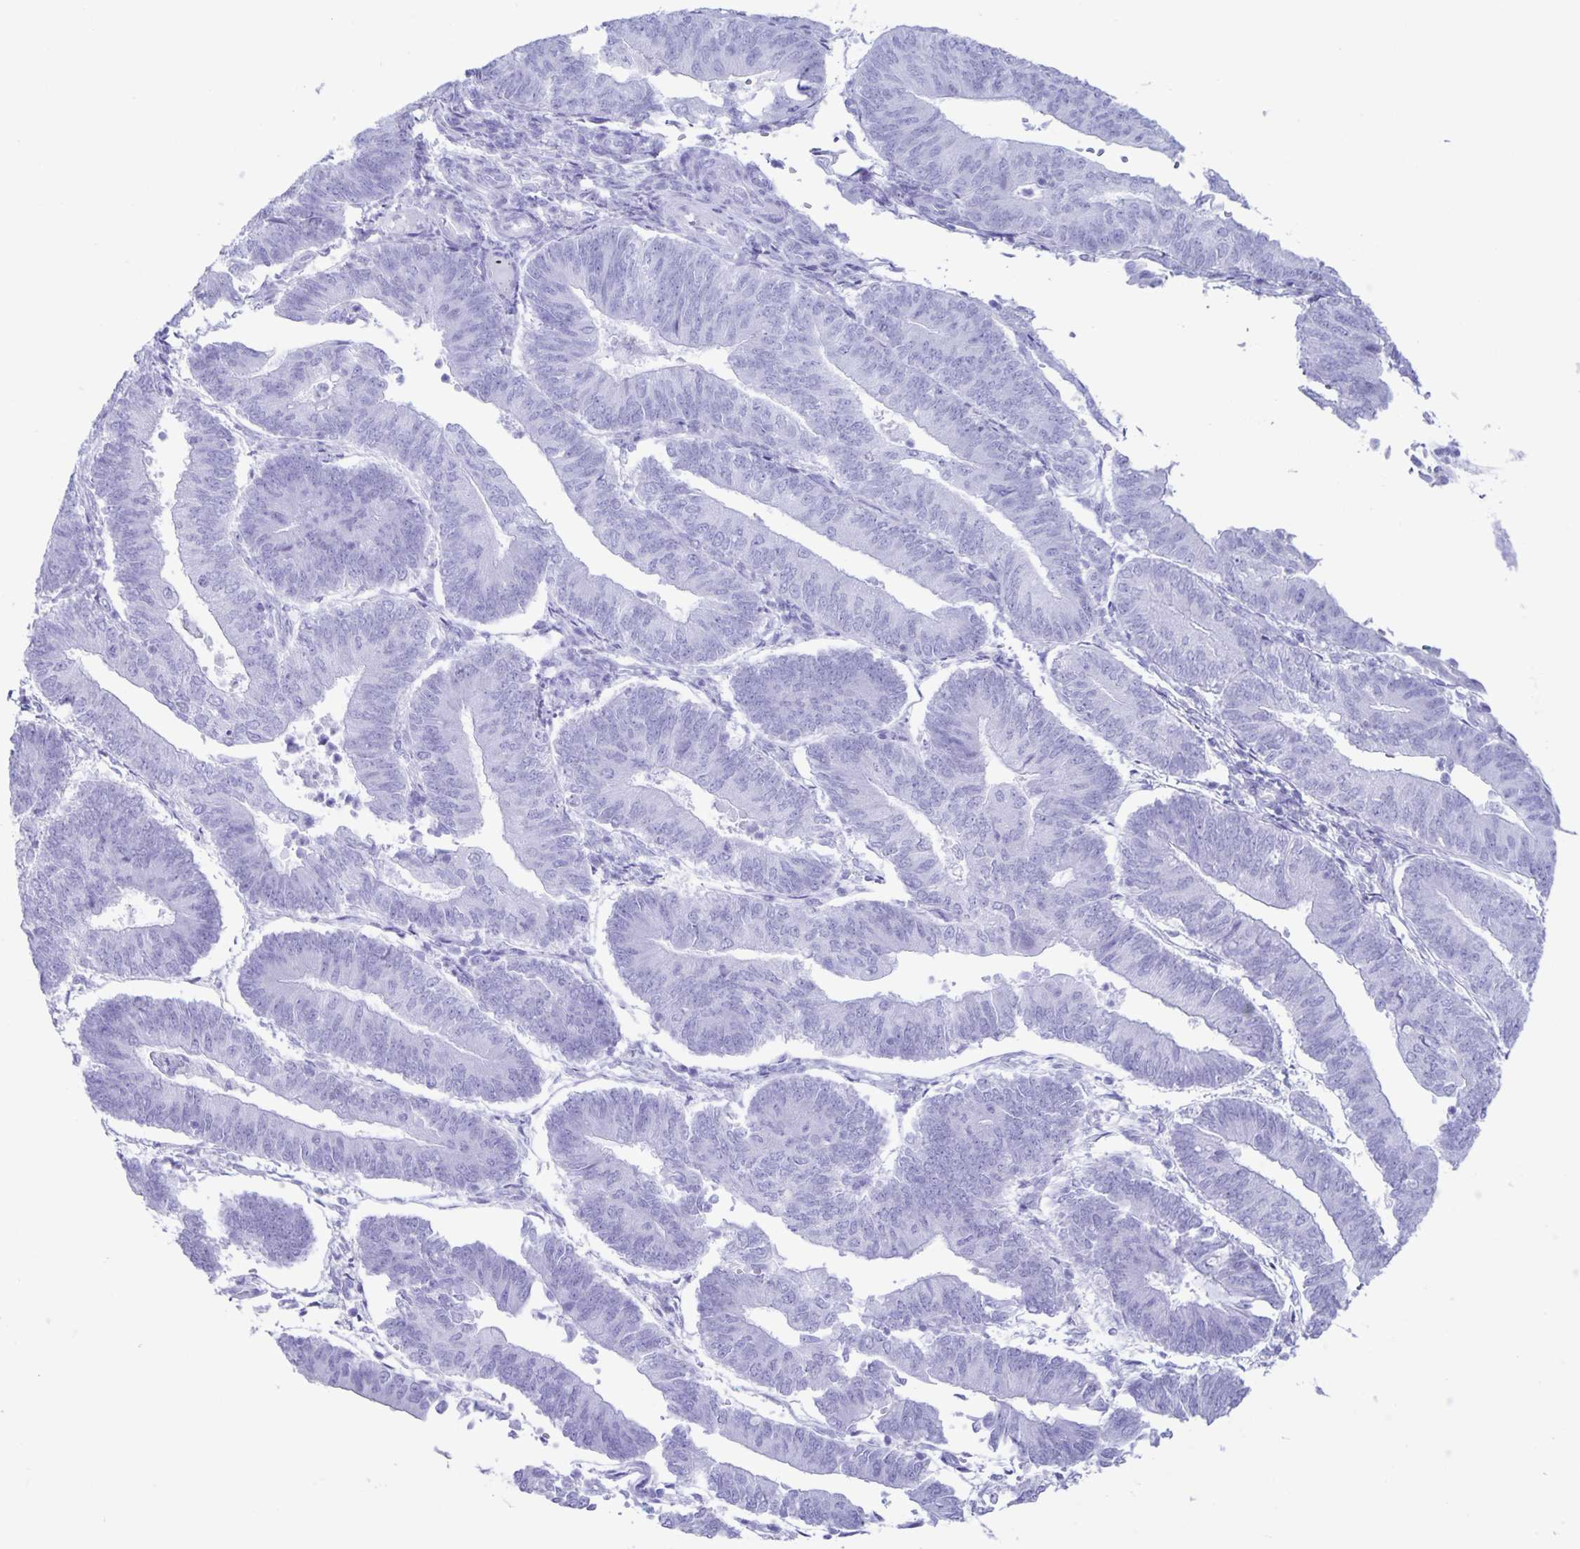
{"staining": {"intensity": "negative", "quantity": "none", "location": "none"}, "tissue": "endometrial cancer", "cell_type": "Tumor cells", "image_type": "cancer", "snomed": [{"axis": "morphology", "description": "Adenocarcinoma, NOS"}, {"axis": "topography", "description": "Endometrium"}], "caption": "Adenocarcinoma (endometrial) stained for a protein using immunohistochemistry reveals no positivity tumor cells.", "gene": "AQP4", "patient": {"sex": "female", "age": 65}}